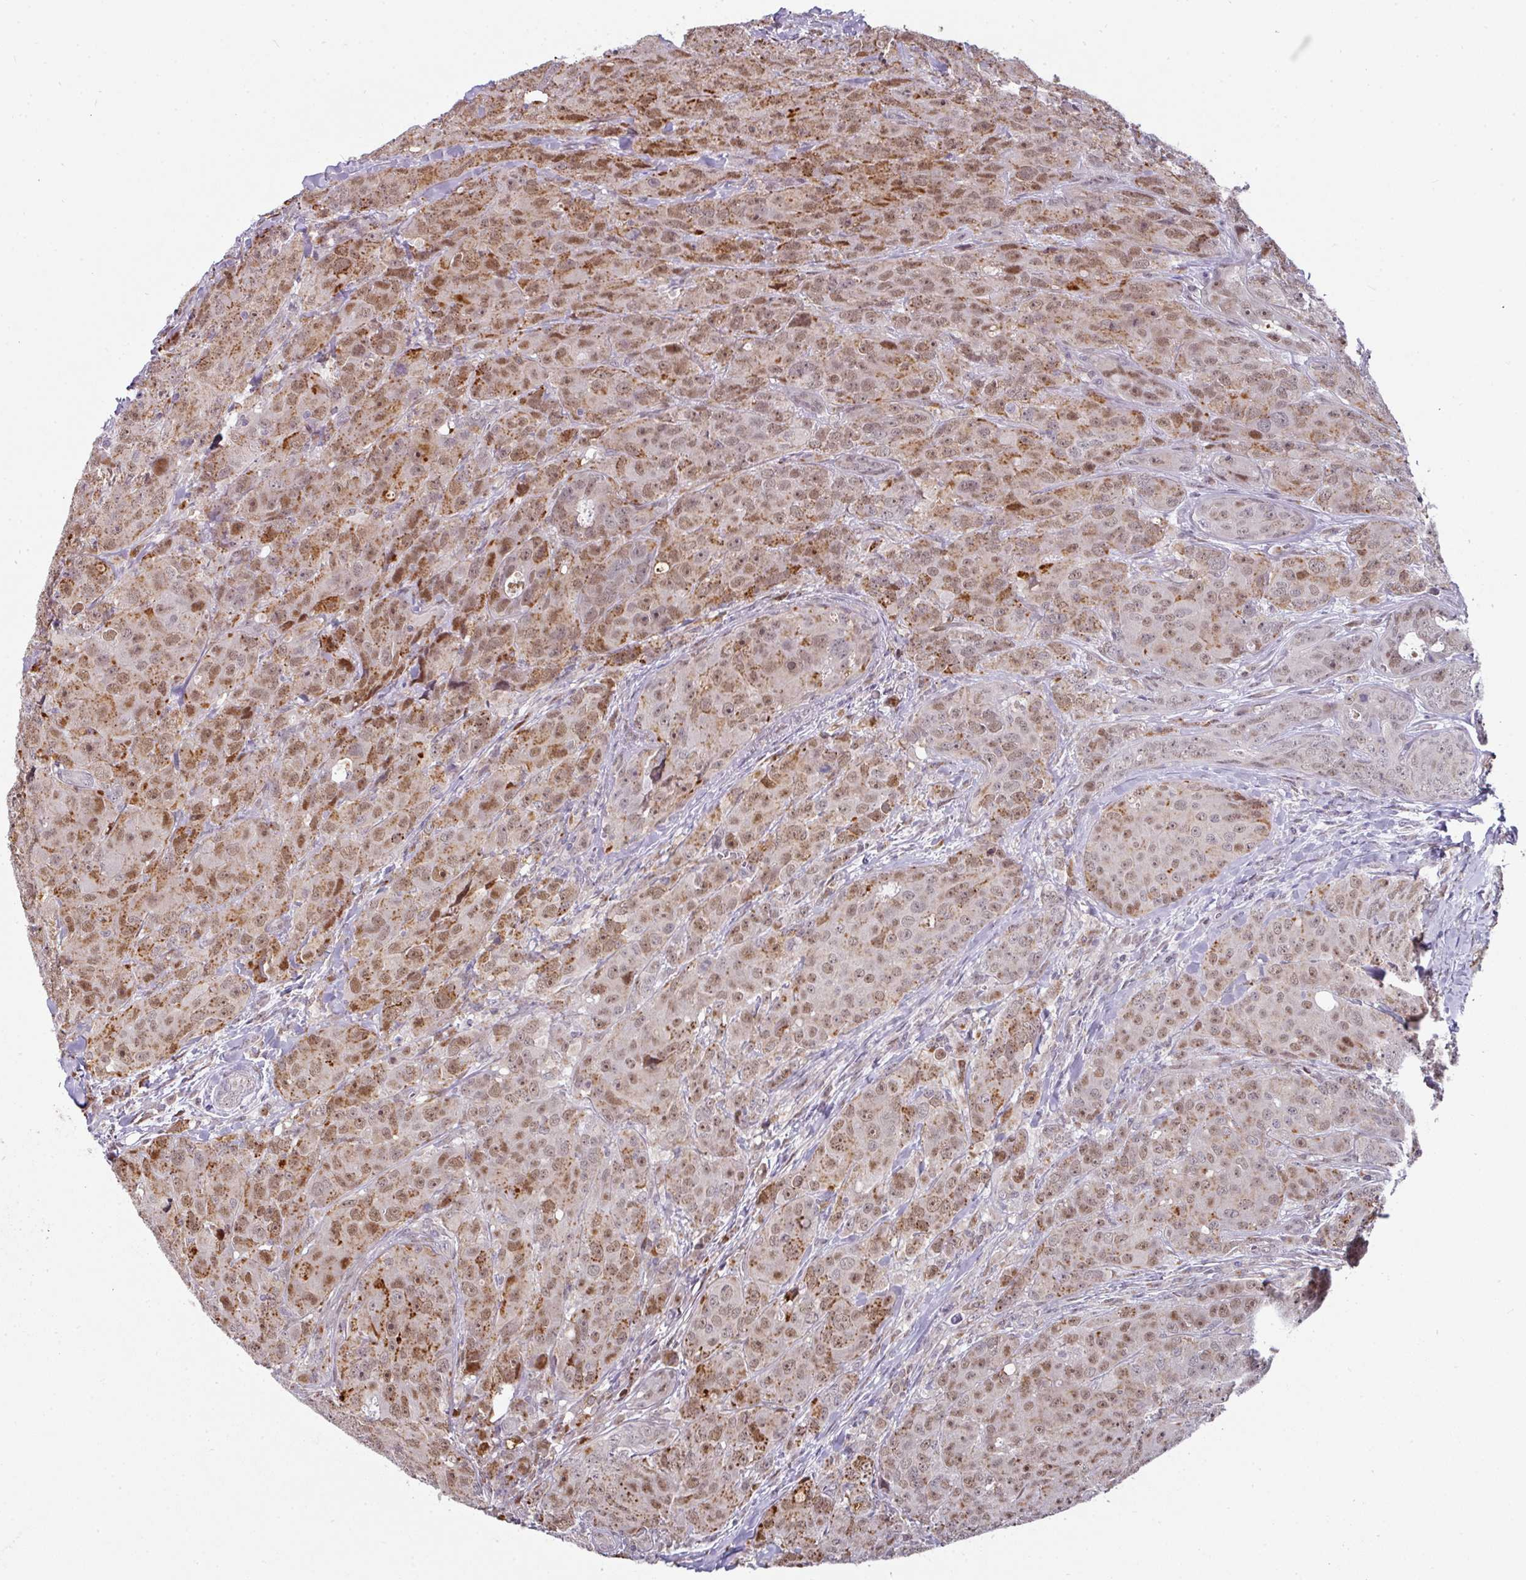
{"staining": {"intensity": "moderate", "quantity": ">75%", "location": "cytoplasmic/membranous,nuclear"}, "tissue": "breast cancer", "cell_type": "Tumor cells", "image_type": "cancer", "snomed": [{"axis": "morphology", "description": "Duct carcinoma"}, {"axis": "topography", "description": "Breast"}], "caption": "A micrograph of breast cancer stained for a protein demonstrates moderate cytoplasmic/membranous and nuclear brown staining in tumor cells.", "gene": "SWSAP1", "patient": {"sex": "female", "age": 43}}